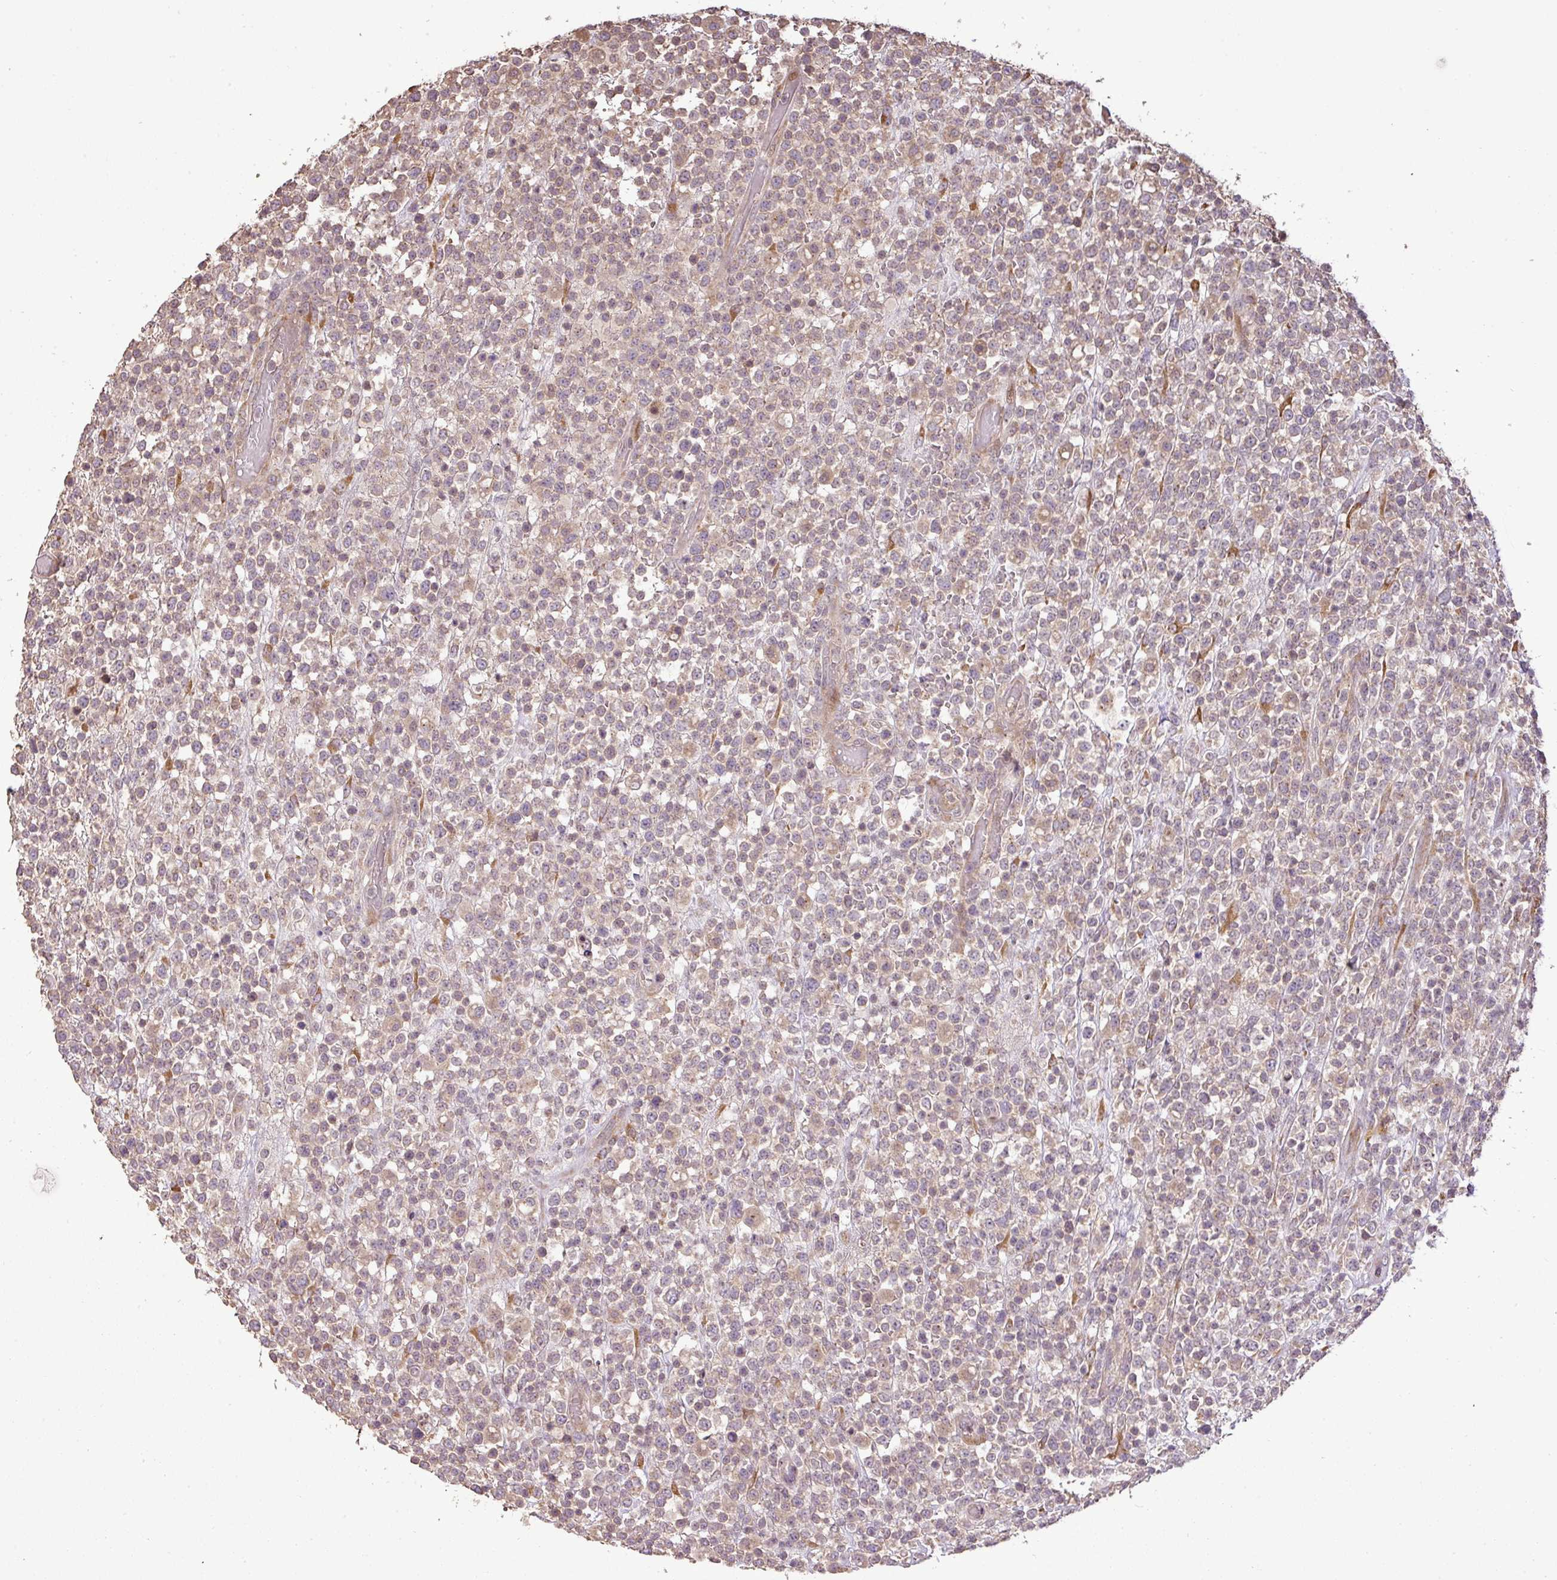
{"staining": {"intensity": "weak", "quantity": "<25%", "location": "cytoplasmic/membranous"}, "tissue": "lymphoma", "cell_type": "Tumor cells", "image_type": "cancer", "snomed": [{"axis": "morphology", "description": "Malignant lymphoma, non-Hodgkin's type, High grade"}, {"axis": "topography", "description": "Colon"}], "caption": "The micrograph reveals no staining of tumor cells in lymphoma. Nuclei are stained in blue.", "gene": "FAIM", "patient": {"sex": "female", "age": 53}}